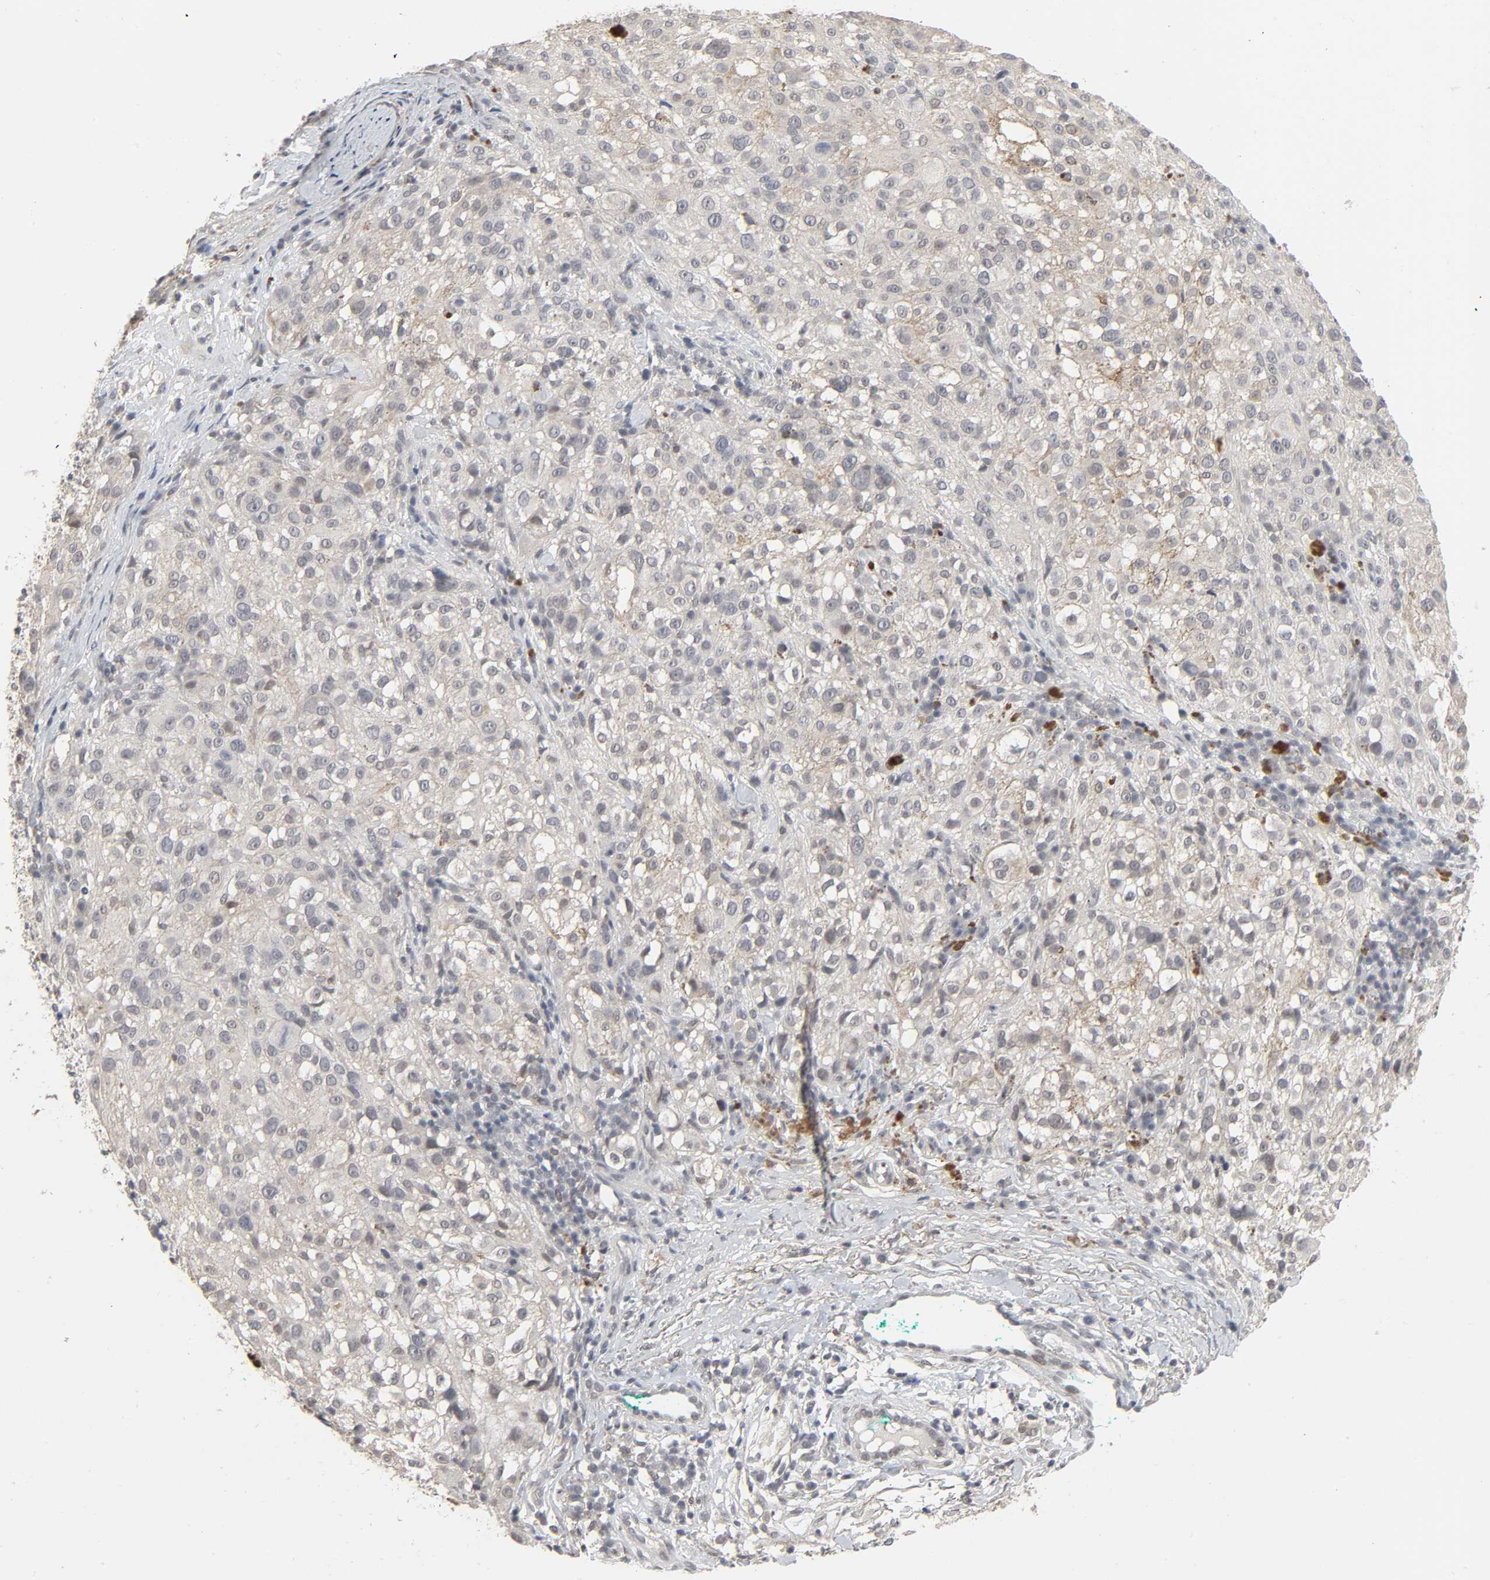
{"staining": {"intensity": "negative", "quantity": "none", "location": "none"}, "tissue": "melanoma", "cell_type": "Tumor cells", "image_type": "cancer", "snomed": [{"axis": "morphology", "description": "Necrosis, NOS"}, {"axis": "morphology", "description": "Malignant melanoma, NOS"}, {"axis": "topography", "description": "Skin"}], "caption": "This is an immunohistochemistry photomicrograph of malignant melanoma. There is no staining in tumor cells.", "gene": "ZNF222", "patient": {"sex": "female", "age": 87}}